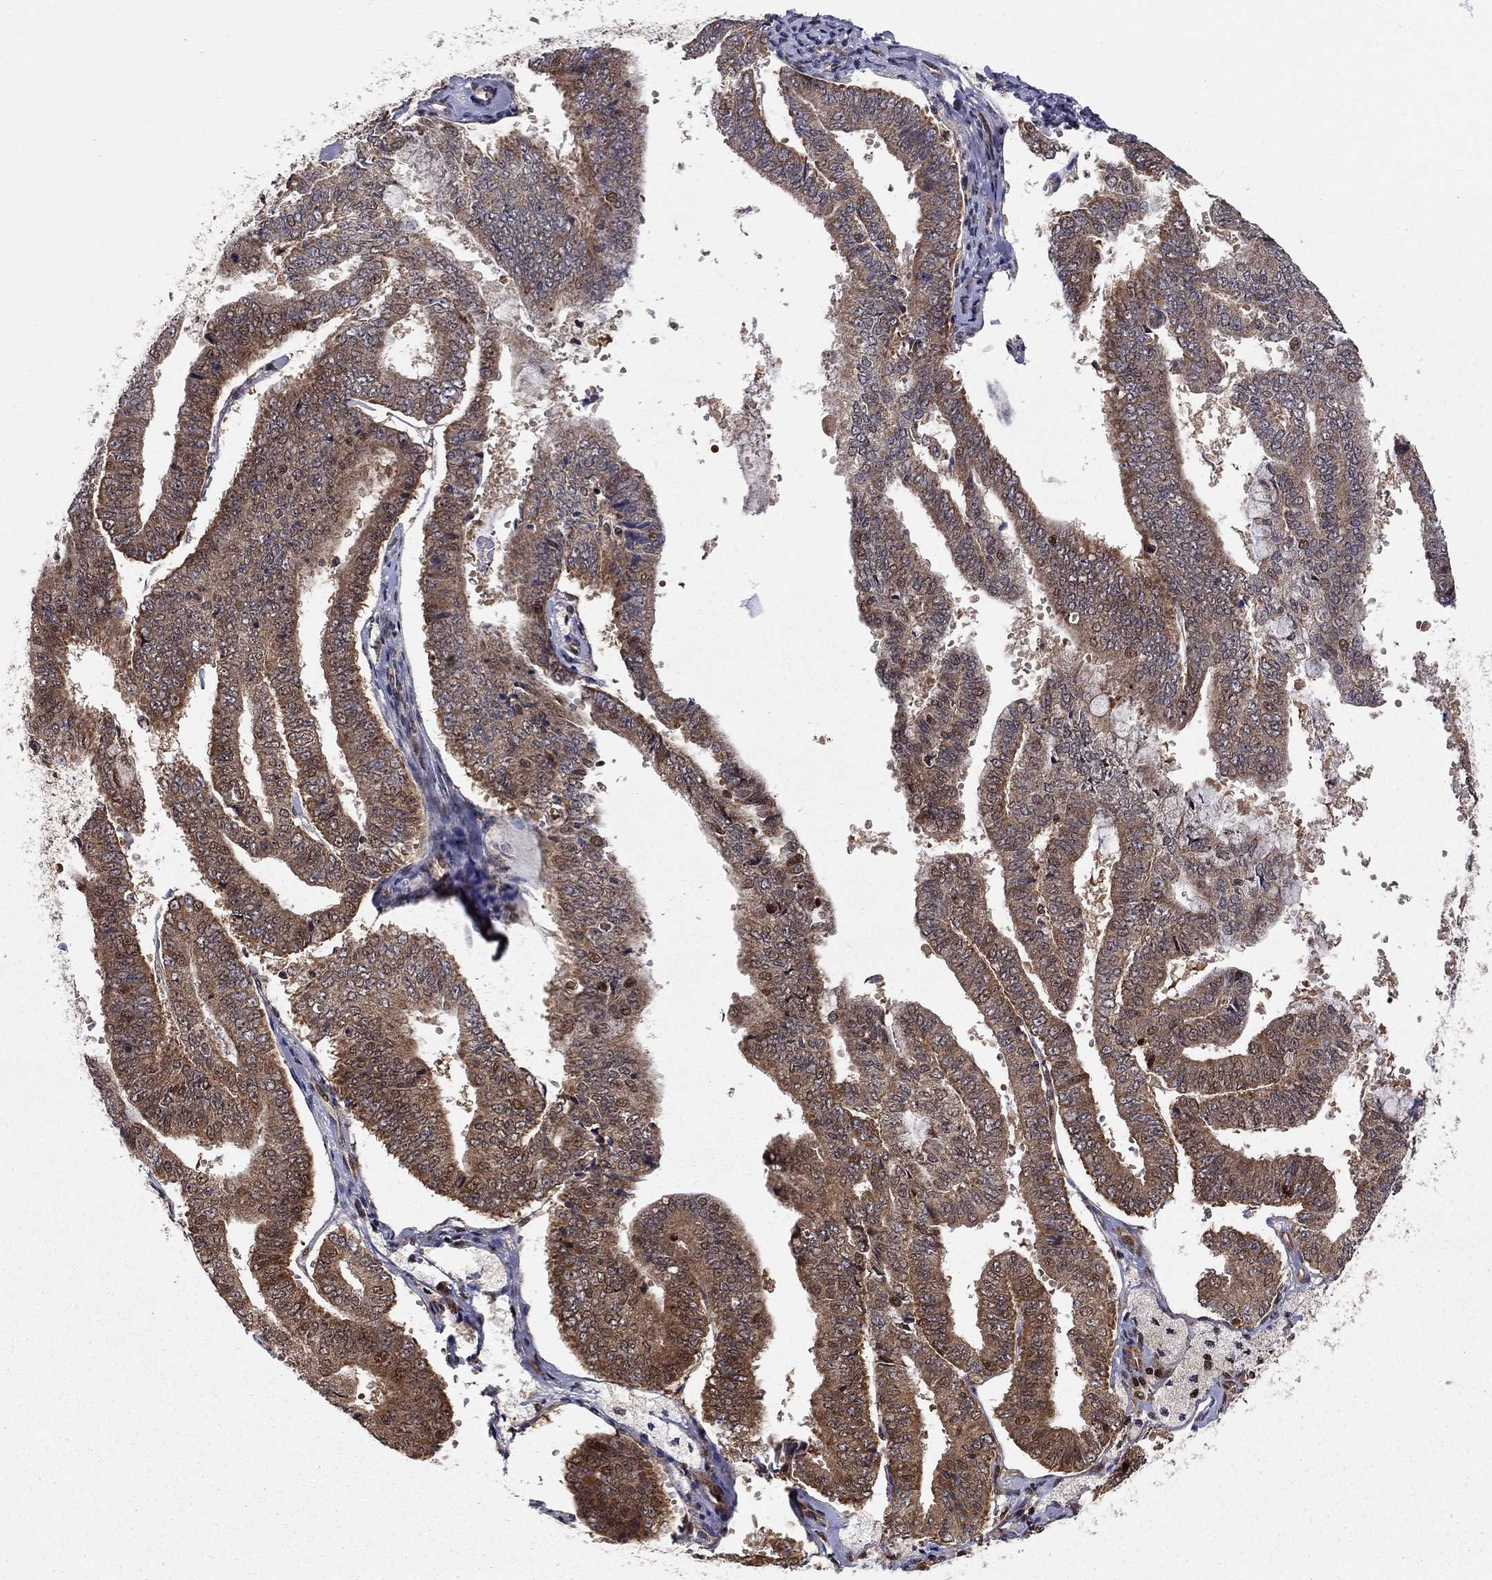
{"staining": {"intensity": "strong", "quantity": "25%-75%", "location": "cytoplasmic/membranous,nuclear"}, "tissue": "endometrial cancer", "cell_type": "Tumor cells", "image_type": "cancer", "snomed": [{"axis": "morphology", "description": "Adenocarcinoma, NOS"}, {"axis": "topography", "description": "Endometrium"}], "caption": "IHC histopathology image of human endometrial adenocarcinoma stained for a protein (brown), which demonstrates high levels of strong cytoplasmic/membranous and nuclear positivity in approximately 25%-75% of tumor cells.", "gene": "ELOB", "patient": {"sex": "female", "age": 63}}